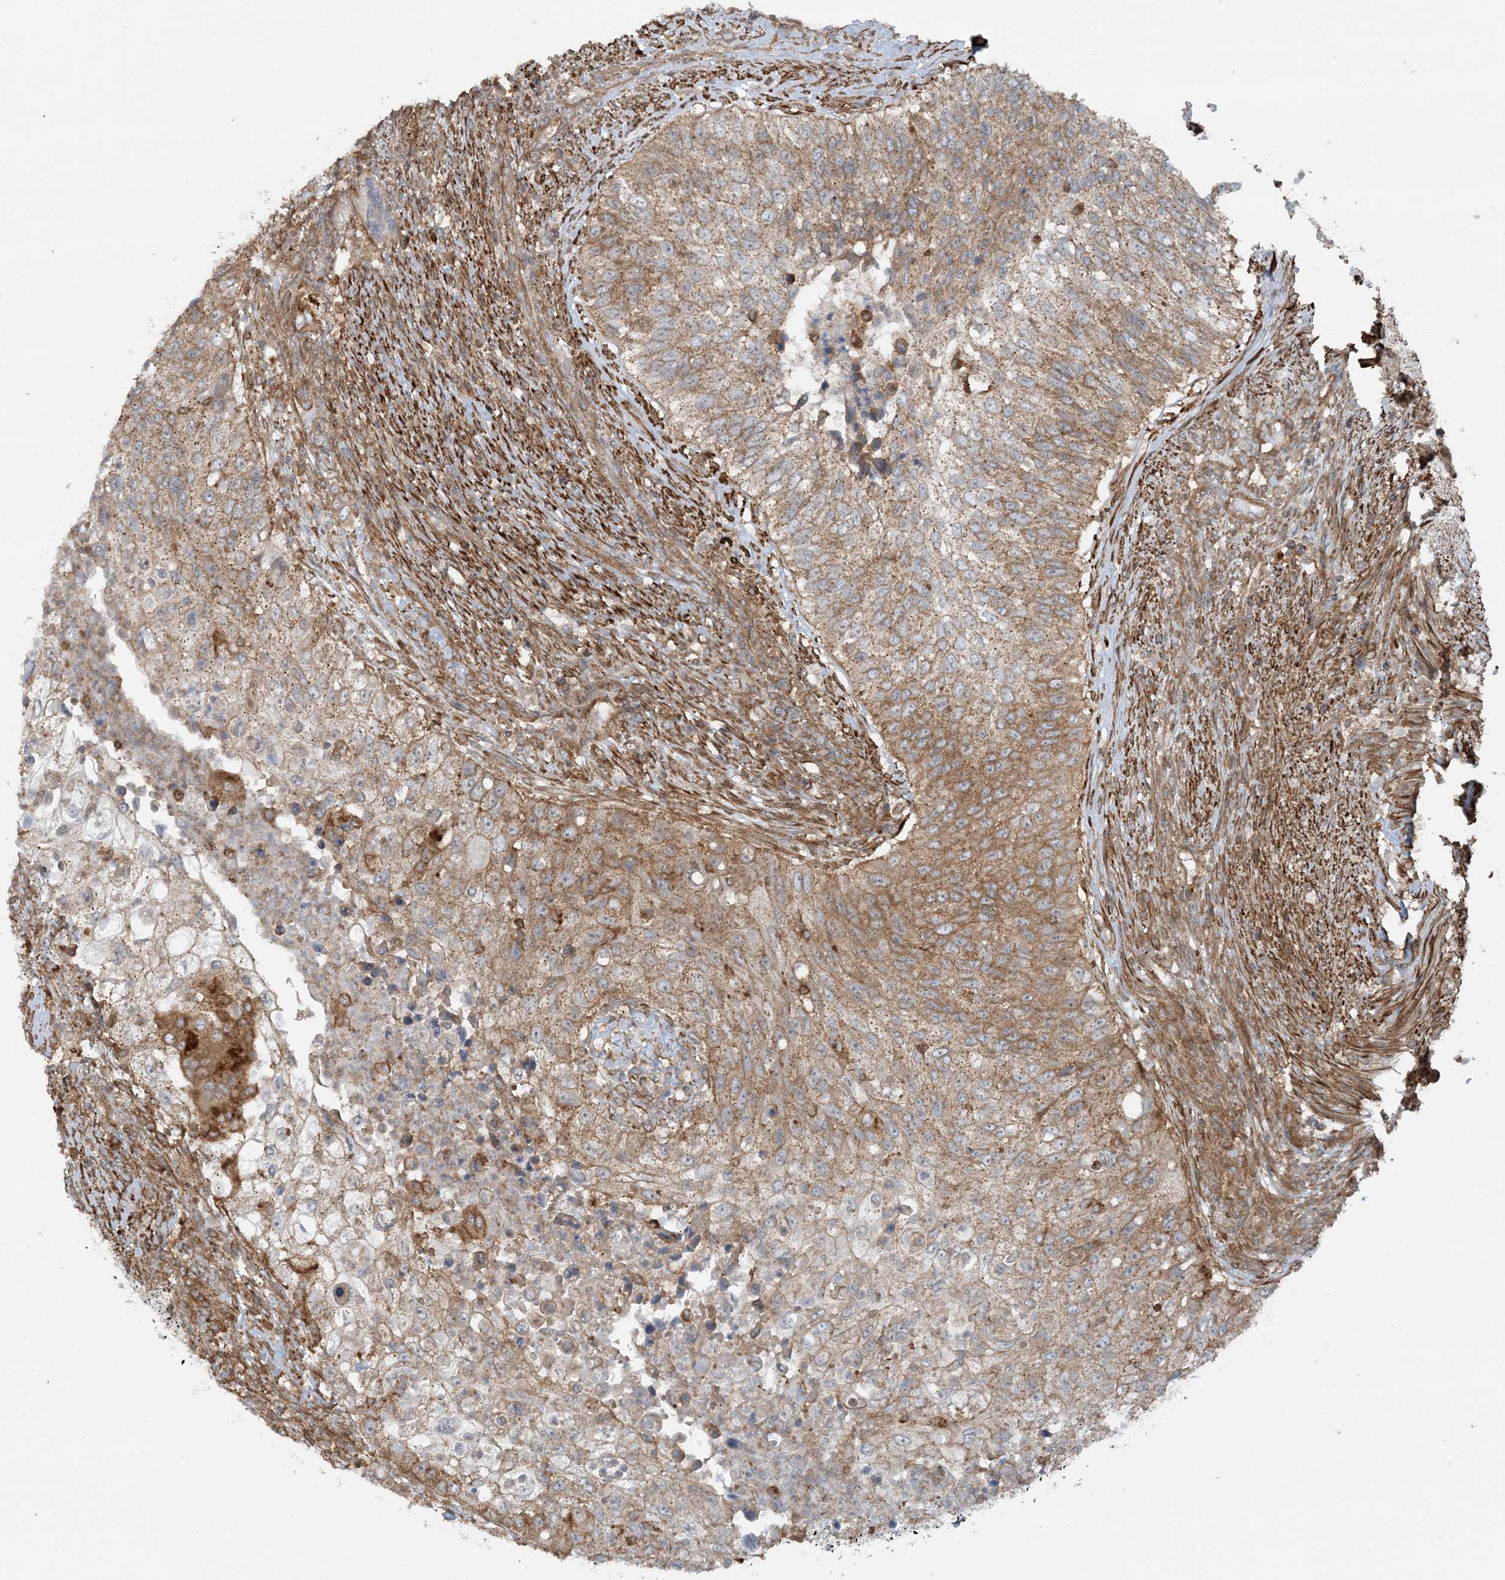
{"staining": {"intensity": "moderate", "quantity": ">75%", "location": "cytoplasmic/membranous"}, "tissue": "urothelial cancer", "cell_type": "Tumor cells", "image_type": "cancer", "snomed": [{"axis": "morphology", "description": "Urothelial carcinoma, High grade"}, {"axis": "topography", "description": "Urinary bladder"}], "caption": "Protein expression by IHC exhibits moderate cytoplasmic/membranous staining in approximately >75% of tumor cells in urothelial cancer.", "gene": "STAM2", "patient": {"sex": "female", "age": 60}}